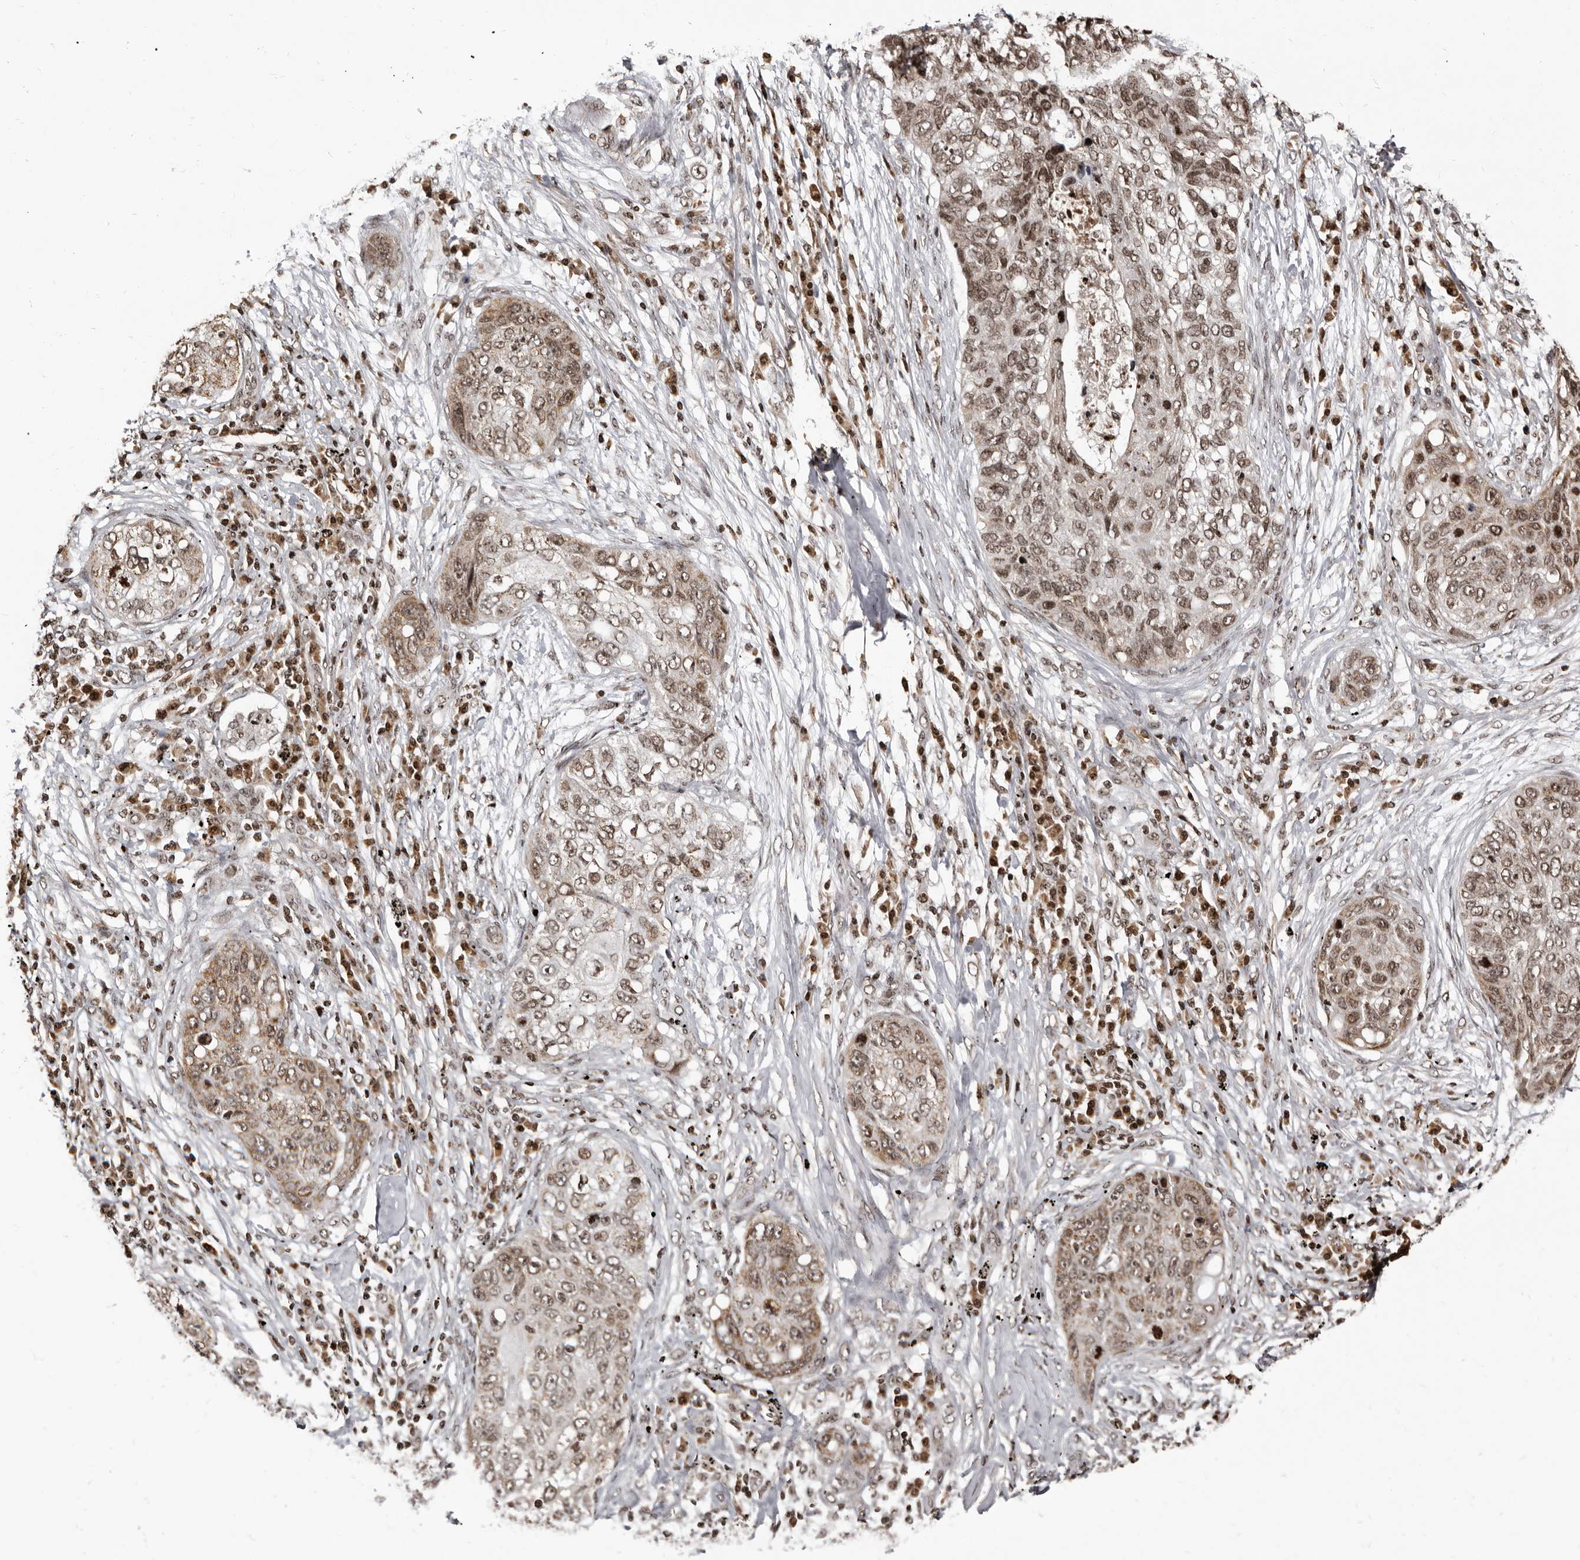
{"staining": {"intensity": "moderate", "quantity": ">75%", "location": "nuclear"}, "tissue": "lung cancer", "cell_type": "Tumor cells", "image_type": "cancer", "snomed": [{"axis": "morphology", "description": "Squamous cell carcinoma, NOS"}, {"axis": "topography", "description": "Lung"}], "caption": "Tumor cells display medium levels of moderate nuclear expression in about >75% of cells in human lung squamous cell carcinoma.", "gene": "THUMPD1", "patient": {"sex": "female", "age": 63}}